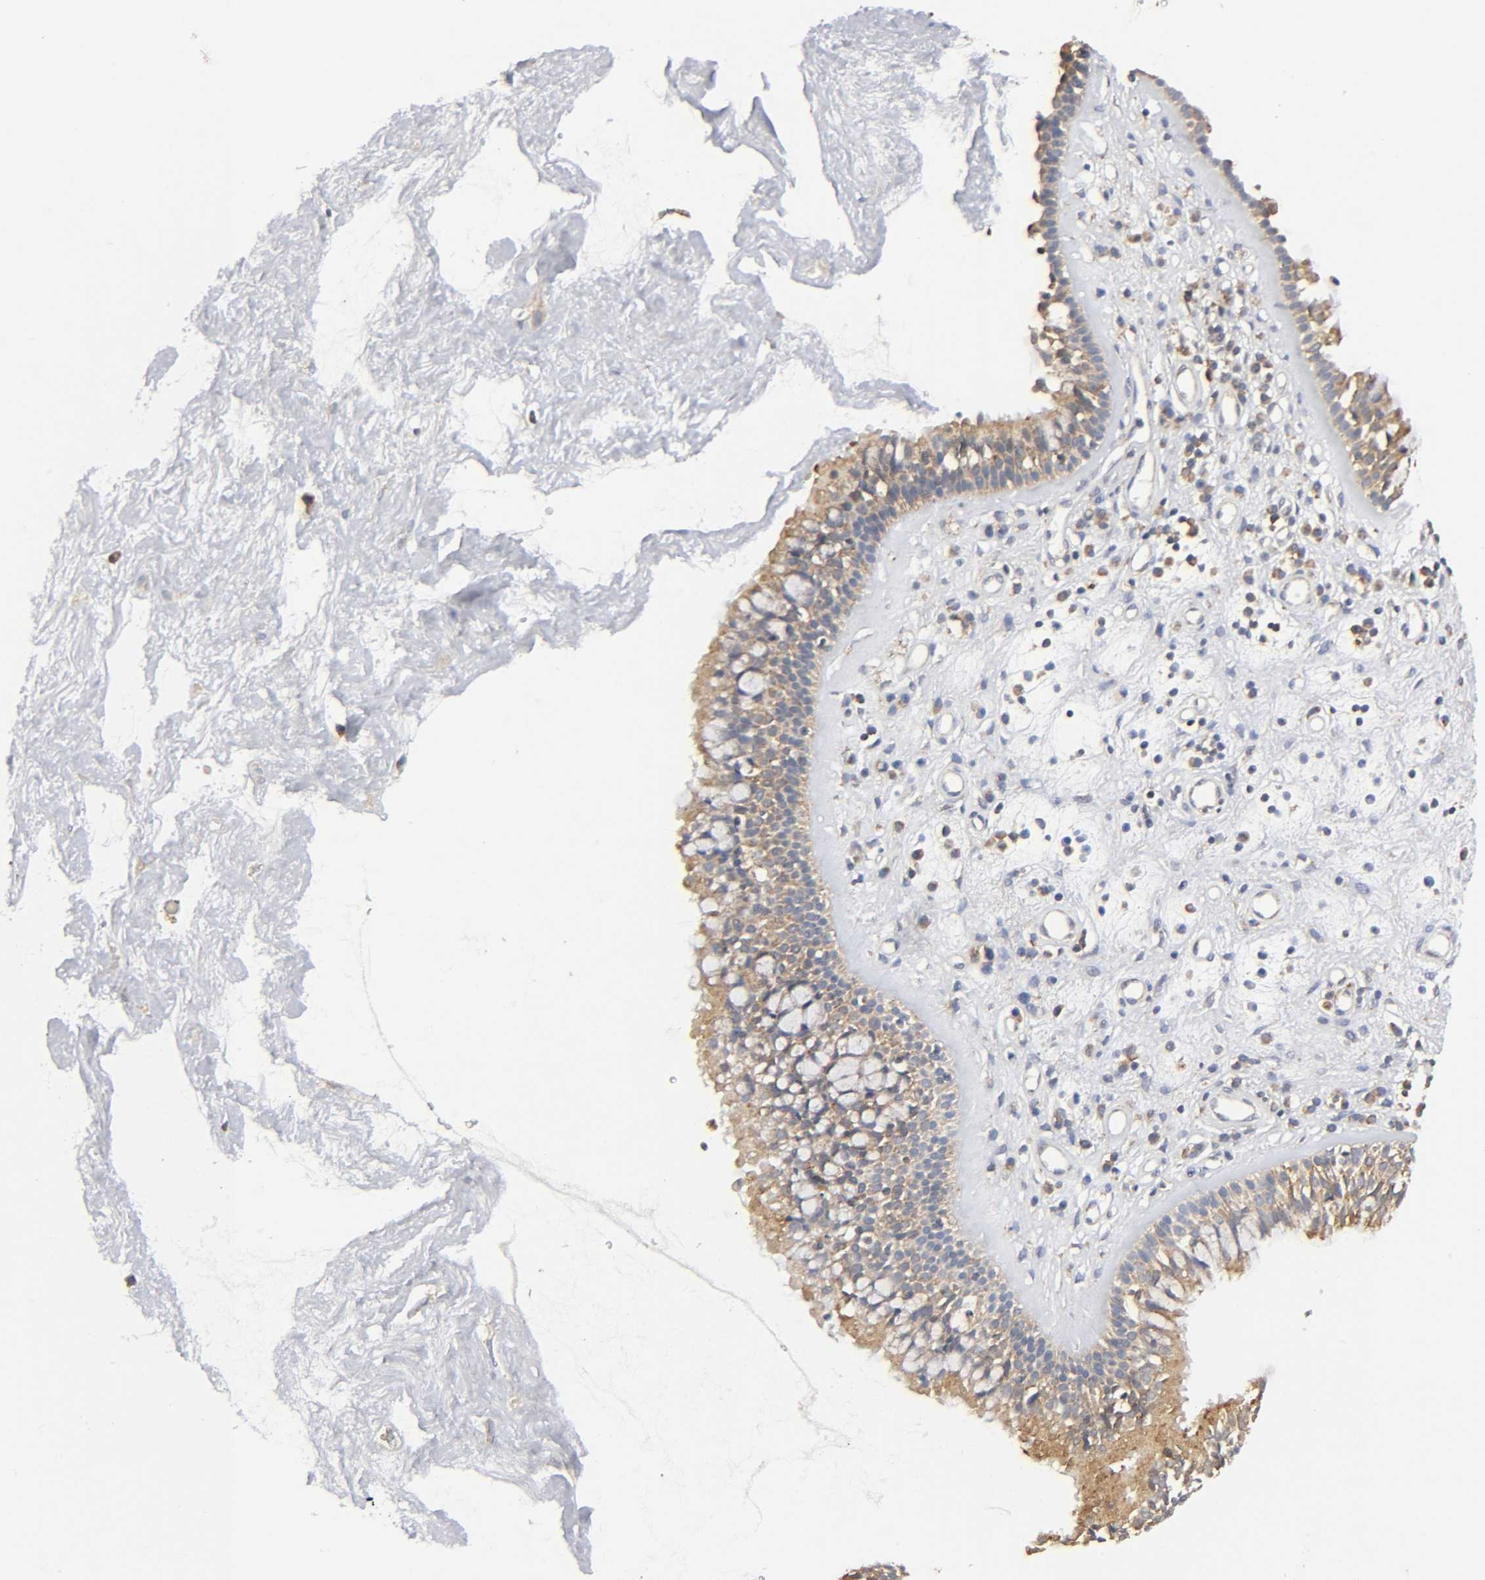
{"staining": {"intensity": "strong", "quantity": ">75%", "location": "cytoplasmic/membranous"}, "tissue": "nasopharynx", "cell_type": "Respiratory epithelial cells", "image_type": "normal", "snomed": [{"axis": "morphology", "description": "Normal tissue, NOS"}, {"axis": "topography", "description": "Nasopharynx"}], "caption": "Protein staining by immunohistochemistry reveals strong cytoplasmic/membranous positivity in about >75% of respiratory epithelial cells in unremarkable nasopharynx.", "gene": "COX6B1", "patient": {"sex": "male", "age": 21}}